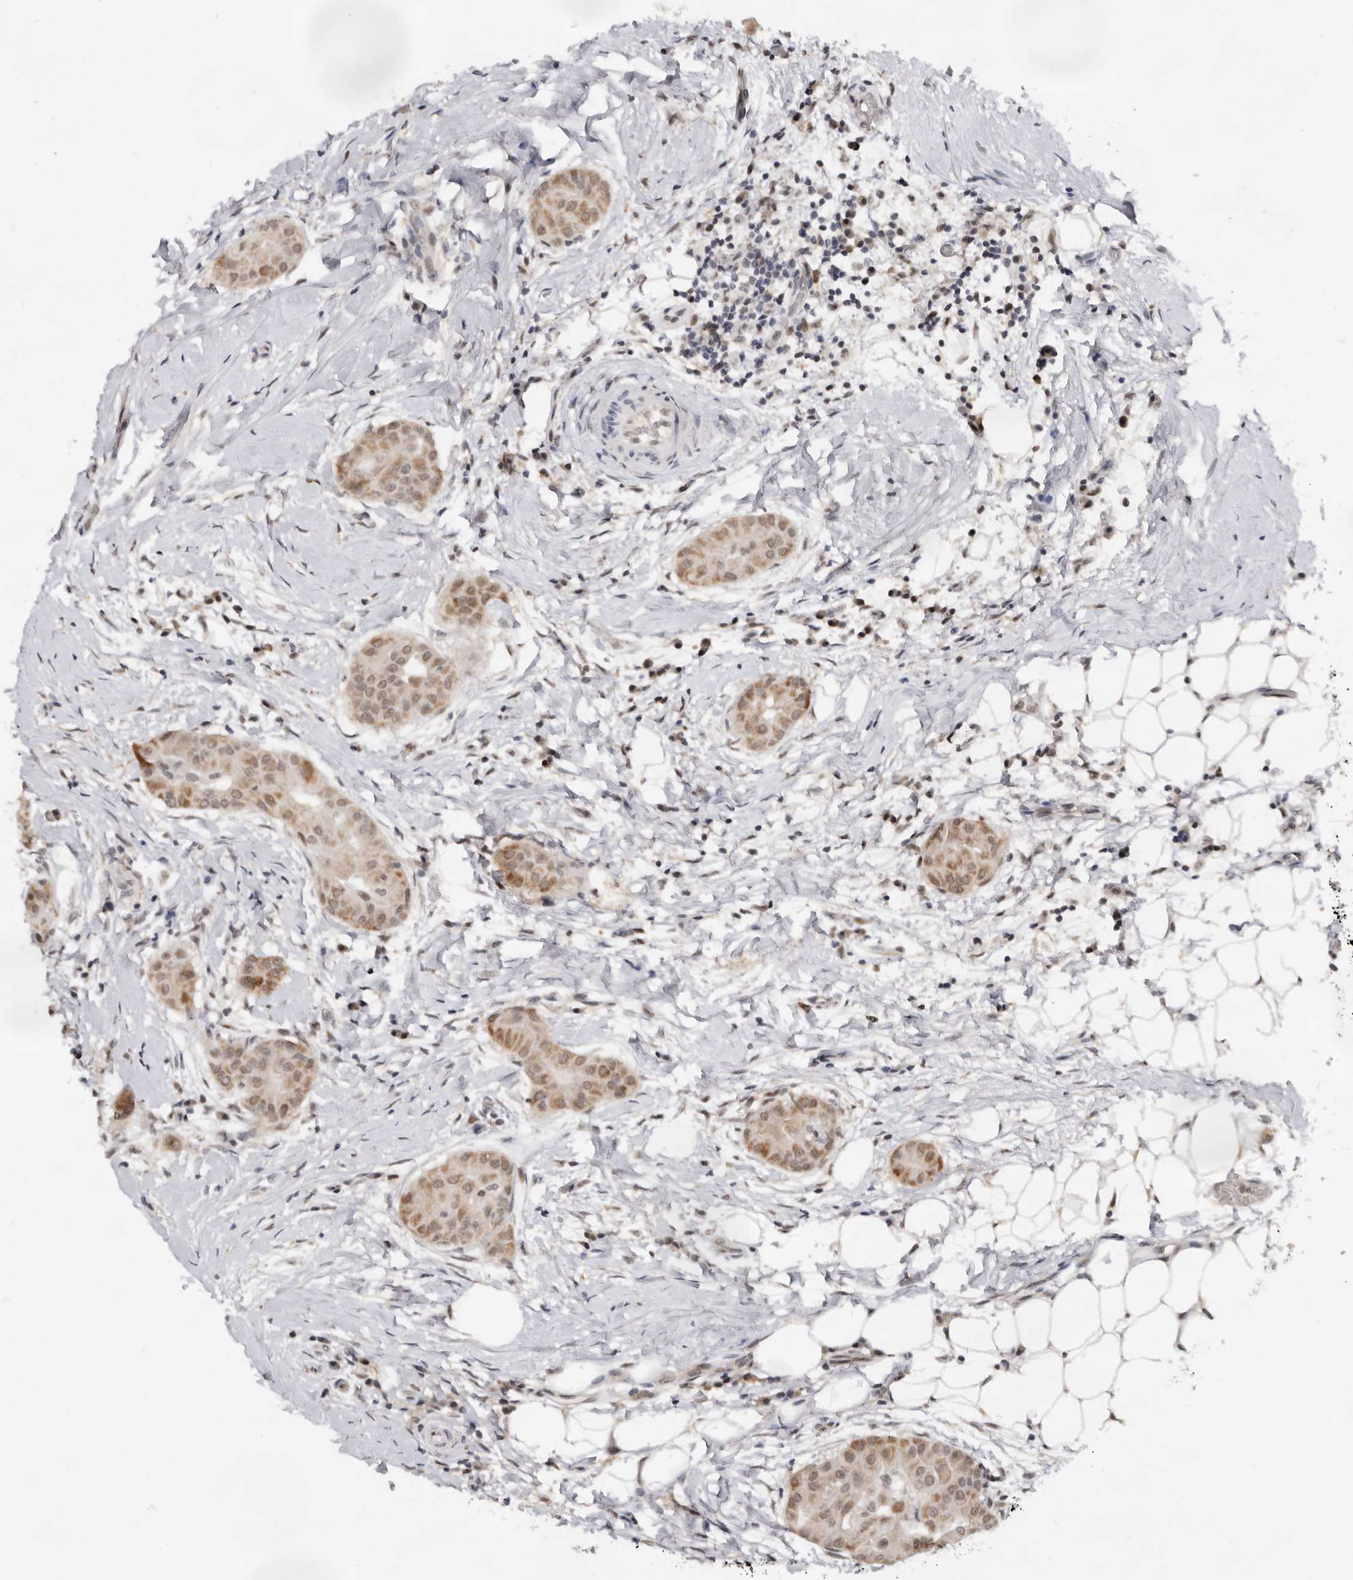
{"staining": {"intensity": "moderate", "quantity": ">75%", "location": "cytoplasmic/membranous,nuclear"}, "tissue": "thyroid cancer", "cell_type": "Tumor cells", "image_type": "cancer", "snomed": [{"axis": "morphology", "description": "Papillary adenocarcinoma, NOS"}, {"axis": "topography", "description": "Thyroid gland"}], "caption": "Immunohistochemistry of human thyroid cancer reveals medium levels of moderate cytoplasmic/membranous and nuclear positivity in about >75% of tumor cells.", "gene": "BRCA2", "patient": {"sex": "male", "age": 33}}